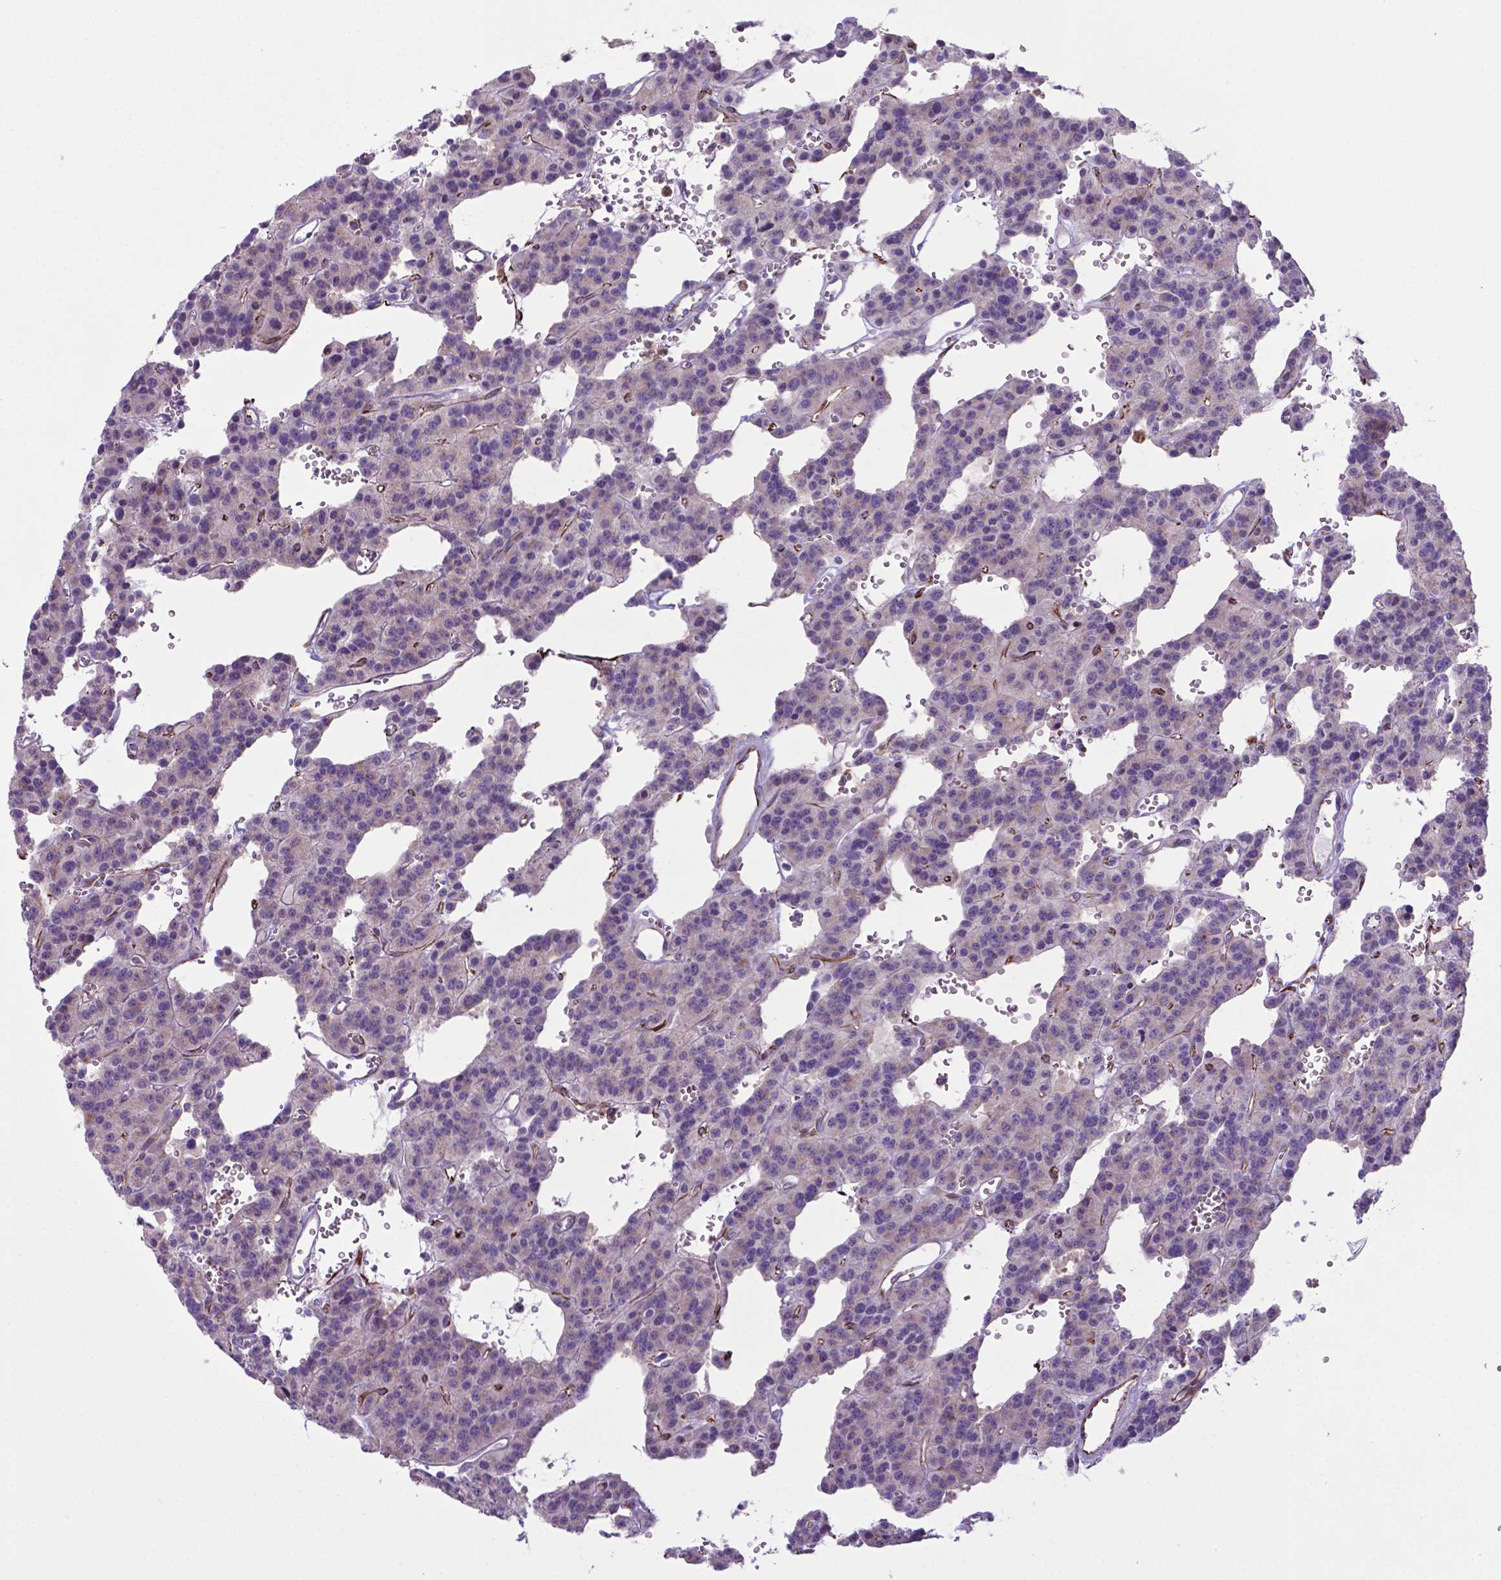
{"staining": {"intensity": "negative", "quantity": "none", "location": "none"}, "tissue": "carcinoid", "cell_type": "Tumor cells", "image_type": "cancer", "snomed": [{"axis": "morphology", "description": "Carcinoid, malignant, NOS"}, {"axis": "topography", "description": "Lung"}], "caption": "The immunohistochemistry (IHC) photomicrograph has no significant expression in tumor cells of malignant carcinoid tissue. (DAB (3,3'-diaminobenzidine) IHC visualized using brightfield microscopy, high magnification).", "gene": "LZTR1", "patient": {"sex": "female", "age": 71}}